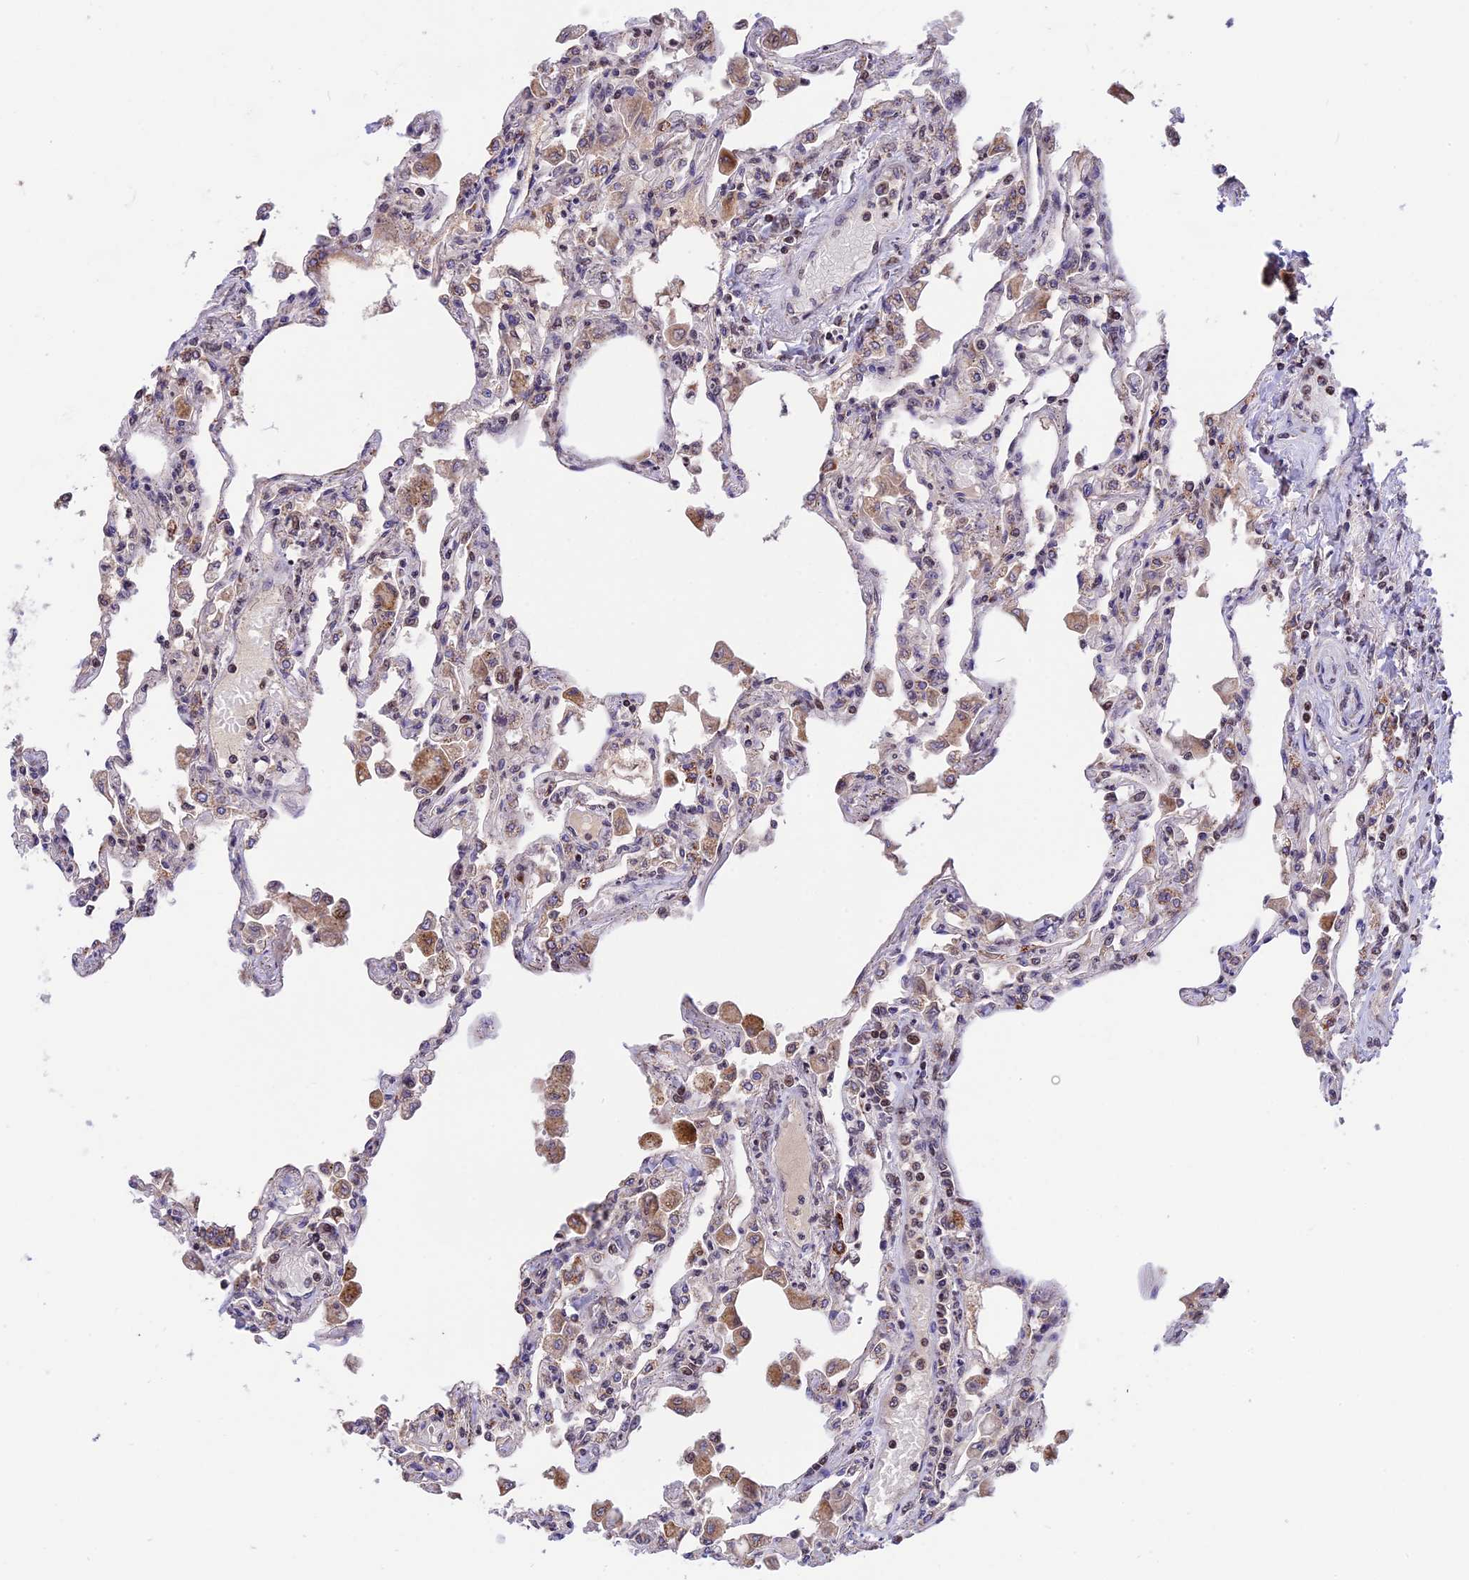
{"staining": {"intensity": "moderate", "quantity": "<25%", "location": "cytoplasmic/membranous"}, "tissue": "lung", "cell_type": "Alveolar cells", "image_type": "normal", "snomed": [{"axis": "morphology", "description": "Normal tissue, NOS"}, {"axis": "topography", "description": "Bronchus"}, {"axis": "topography", "description": "Lung"}], "caption": "Protein staining of unremarkable lung displays moderate cytoplasmic/membranous positivity in about <25% of alveolar cells.", "gene": "RERGL", "patient": {"sex": "female", "age": 49}}